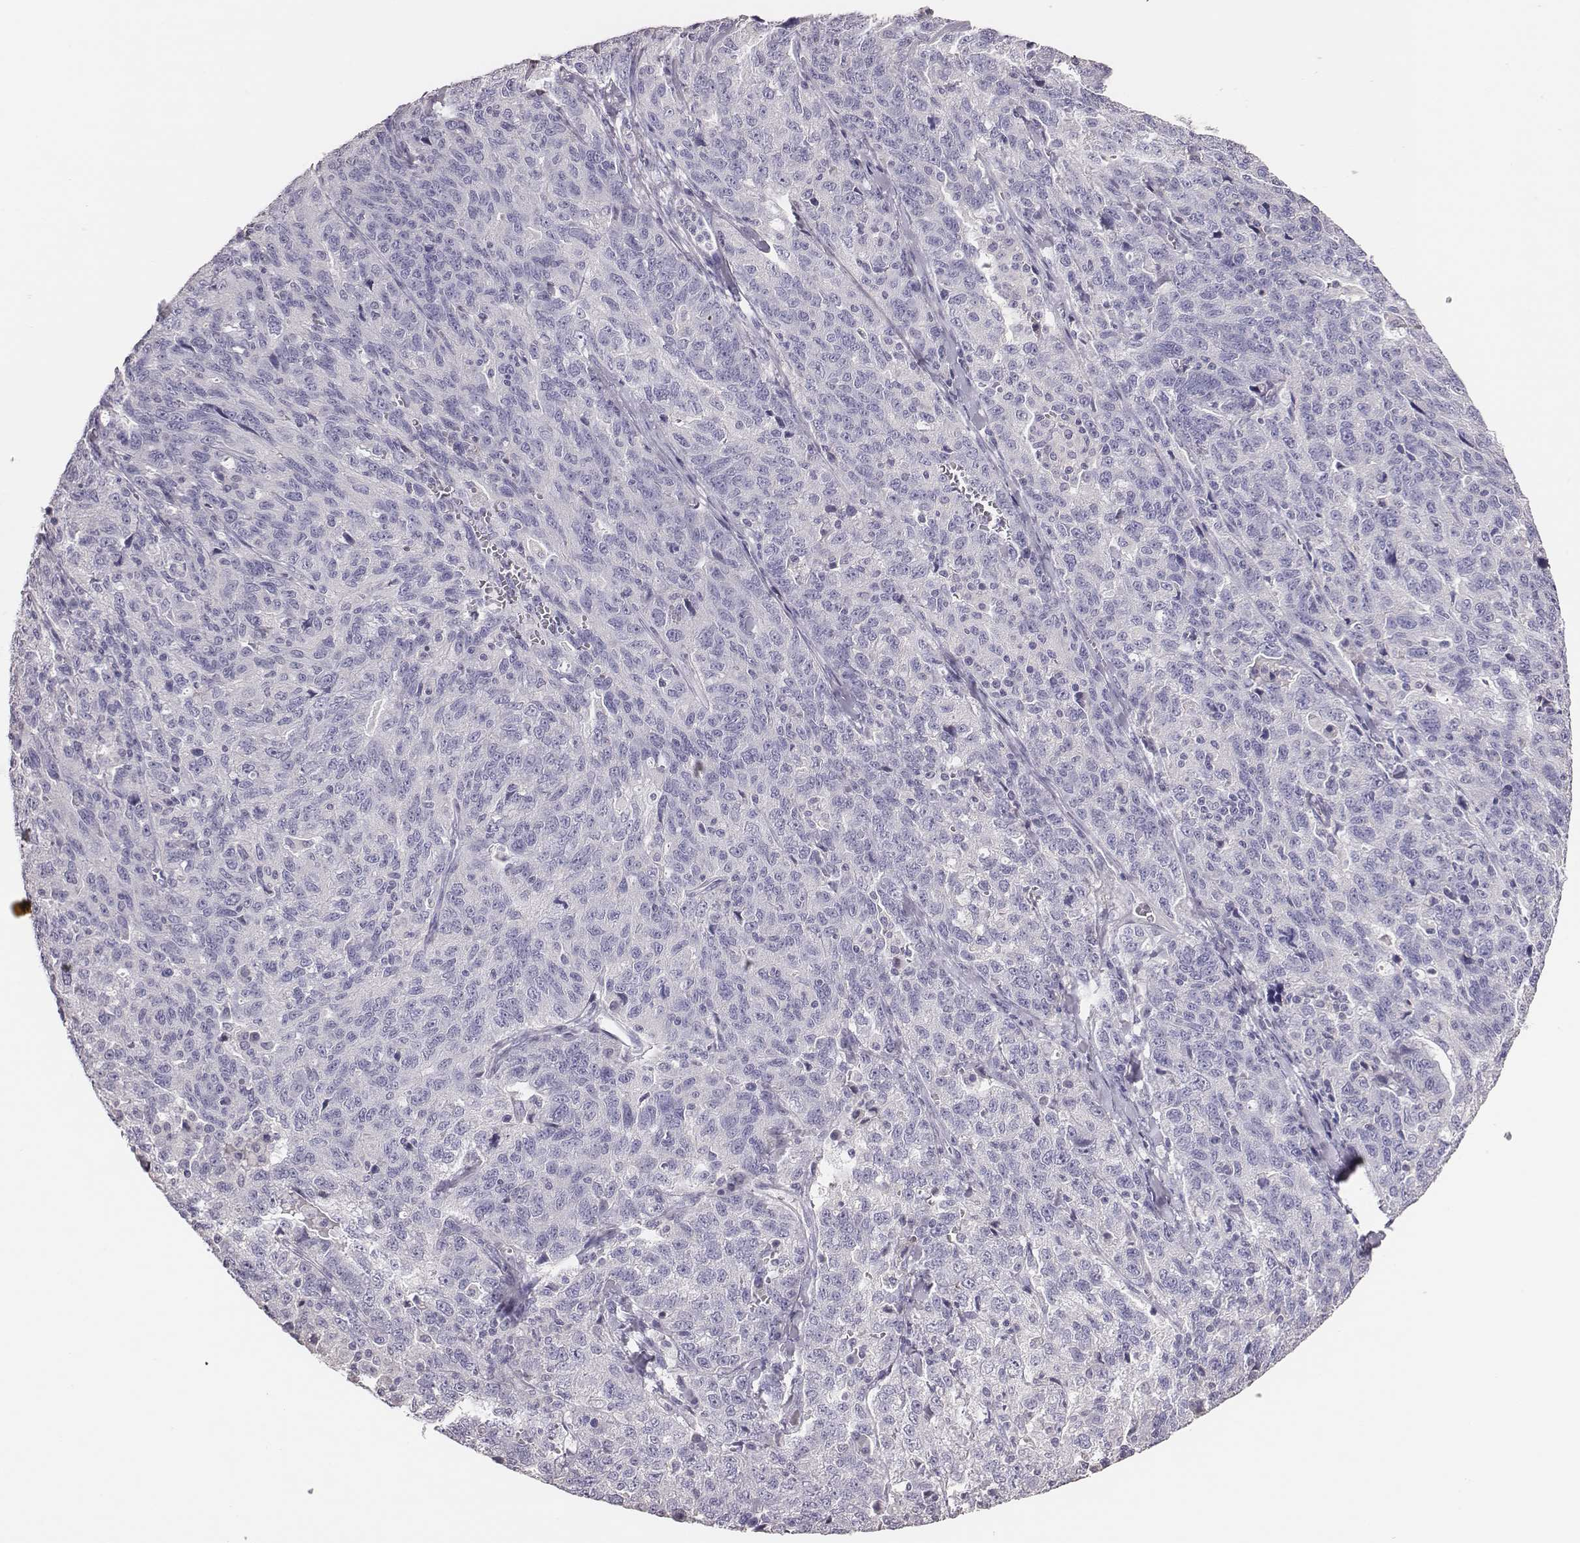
{"staining": {"intensity": "negative", "quantity": "none", "location": "none"}, "tissue": "ovarian cancer", "cell_type": "Tumor cells", "image_type": "cancer", "snomed": [{"axis": "morphology", "description": "Cystadenocarcinoma, serous, NOS"}, {"axis": "topography", "description": "Ovary"}], "caption": "Immunohistochemistry histopathology image of human ovarian cancer (serous cystadenocarcinoma) stained for a protein (brown), which reveals no positivity in tumor cells.", "gene": "P2RY10", "patient": {"sex": "female", "age": 71}}